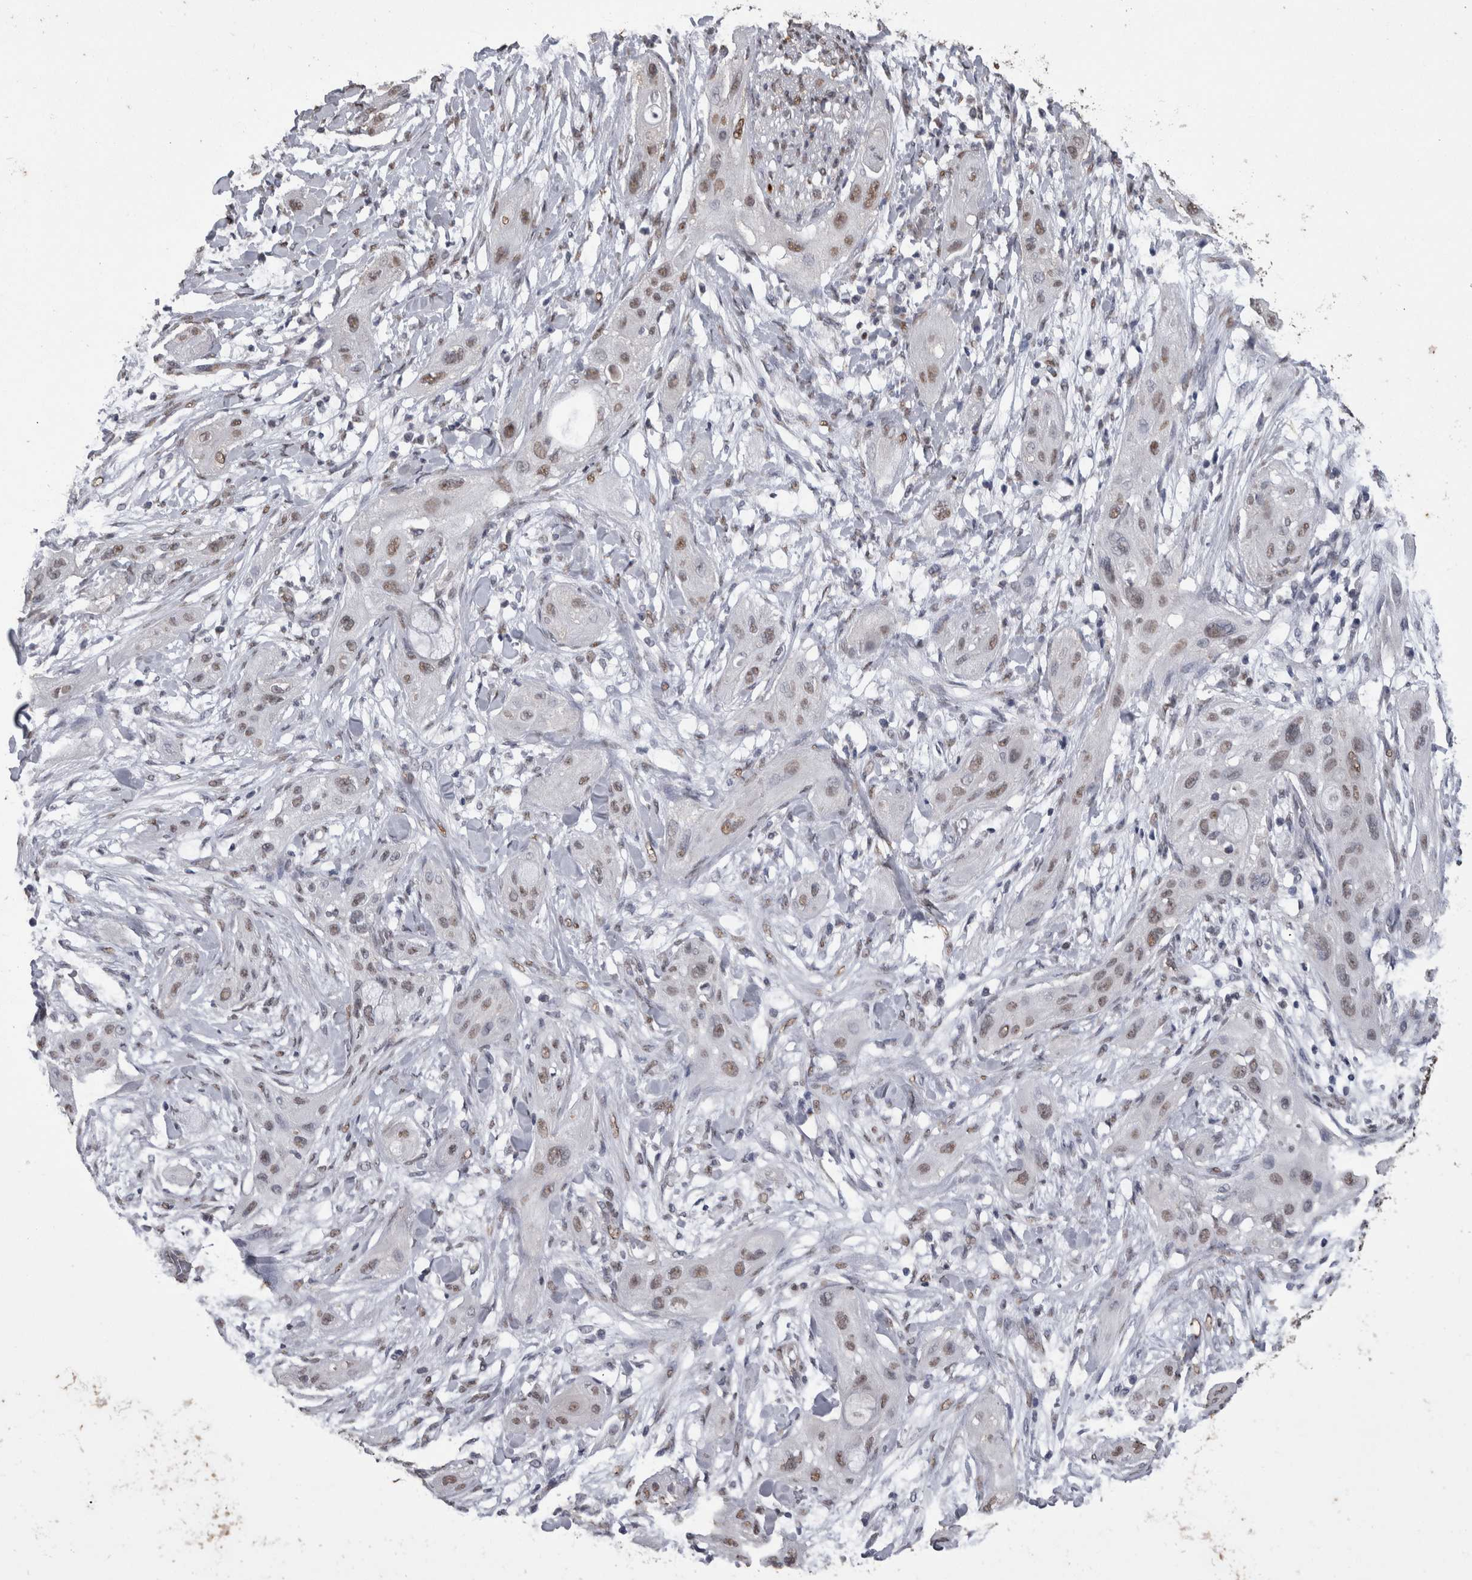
{"staining": {"intensity": "weak", "quantity": ">75%", "location": "nuclear"}, "tissue": "lung cancer", "cell_type": "Tumor cells", "image_type": "cancer", "snomed": [{"axis": "morphology", "description": "Squamous cell carcinoma, NOS"}, {"axis": "topography", "description": "Lung"}], "caption": "Immunohistochemical staining of human lung cancer displays low levels of weak nuclear positivity in approximately >75% of tumor cells.", "gene": "SMAD7", "patient": {"sex": "female", "age": 47}}